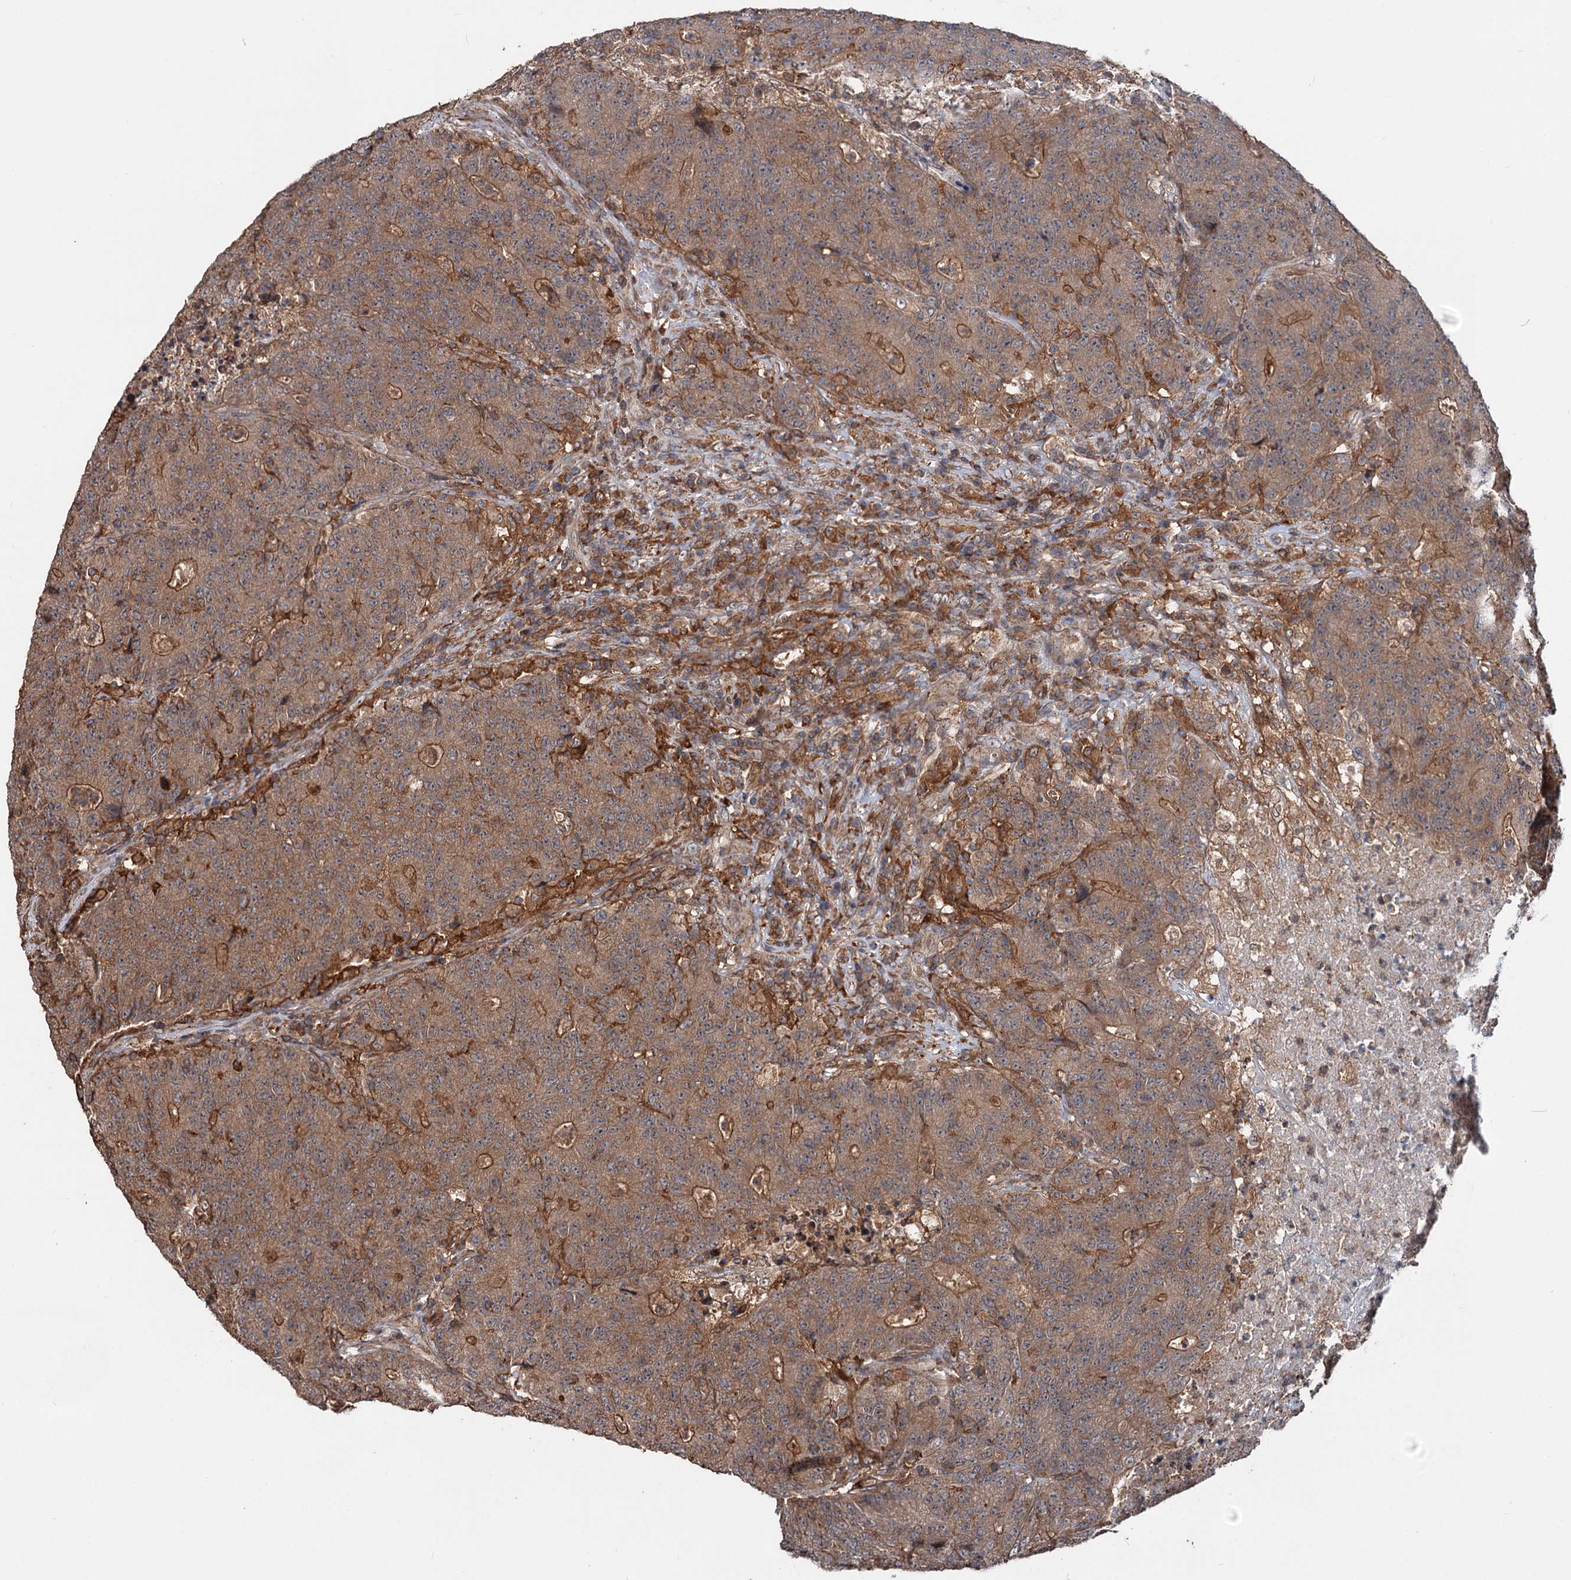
{"staining": {"intensity": "moderate", "quantity": ">75%", "location": "cytoplasmic/membranous"}, "tissue": "colorectal cancer", "cell_type": "Tumor cells", "image_type": "cancer", "snomed": [{"axis": "morphology", "description": "Adenocarcinoma, NOS"}, {"axis": "topography", "description": "Colon"}], "caption": "Brown immunohistochemical staining in colorectal cancer reveals moderate cytoplasmic/membranous positivity in approximately >75% of tumor cells.", "gene": "GRIP1", "patient": {"sex": "female", "age": 75}}